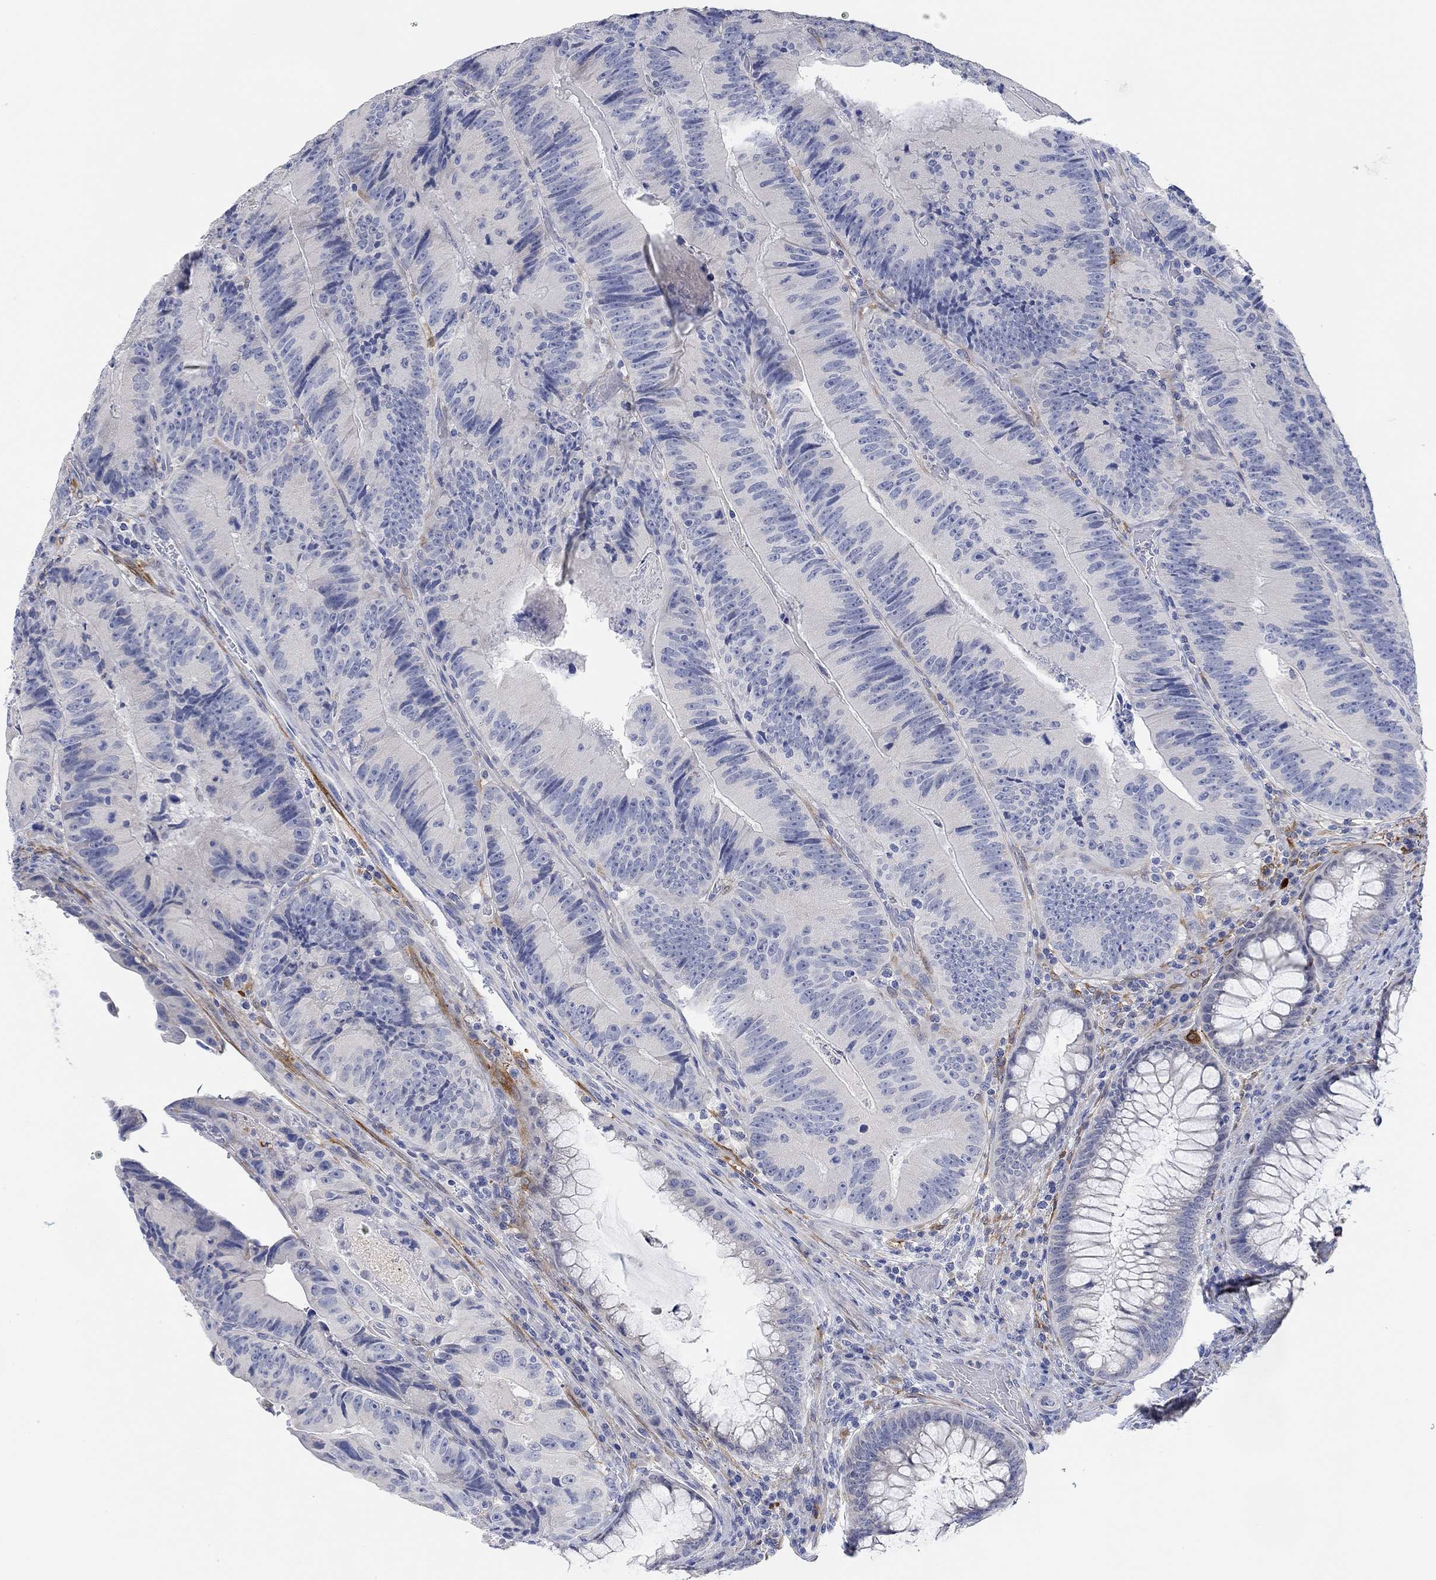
{"staining": {"intensity": "negative", "quantity": "none", "location": "none"}, "tissue": "colorectal cancer", "cell_type": "Tumor cells", "image_type": "cancer", "snomed": [{"axis": "morphology", "description": "Adenocarcinoma, NOS"}, {"axis": "topography", "description": "Colon"}], "caption": "Immunohistochemical staining of colorectal cancer exhibits no significant staining in tumor cells.", "gene": "VAT1L", "patient": {"sex": "female", "age": 86}}